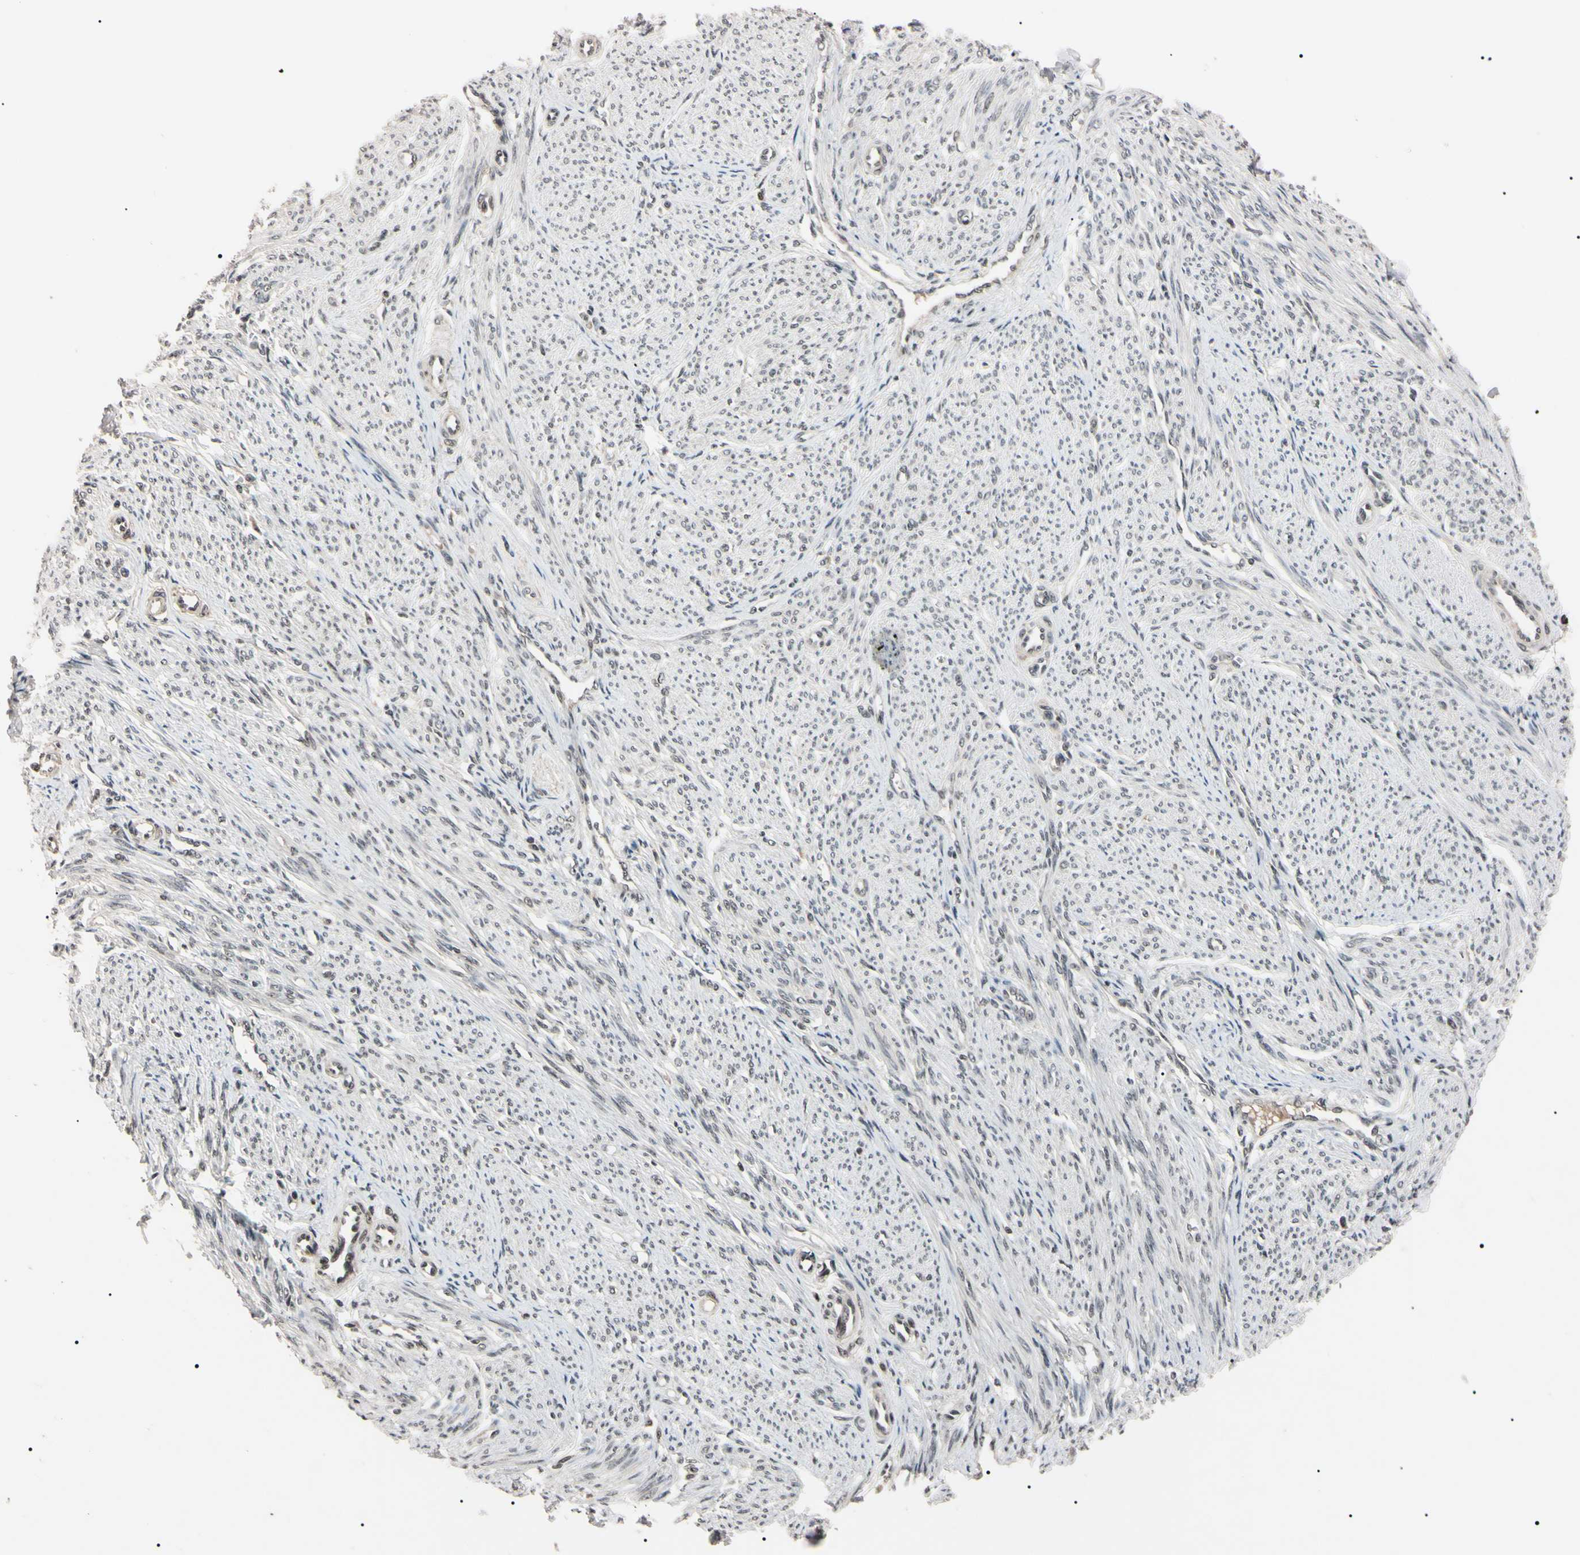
{"staining": {"intensity": "weak", "quantity": "25%-75%", "location": "nuclear"}, "tissue": "smooth muscle", "cell_type": "Smooth muscle cells", "image_type": "normal", "snomed": [{"axis": "morphology", "description": "Normal tissue, NOS"}, {"axis": "topography", "description": "Smooth muscle"}], "caption": "The image demonstrates staining of unremarkable smooth muscle, revealing weak nuclear protein positivity (brown color) within smooth muscle cells. The protein of interest is stained brown, and the nuclei are stained in blue (DAB (3,3'-diaminobenzidine) IHC with brightfield microscopy, high magnification).", "gene": "YY1", "patient": {"sex": "female", "age": 65}}